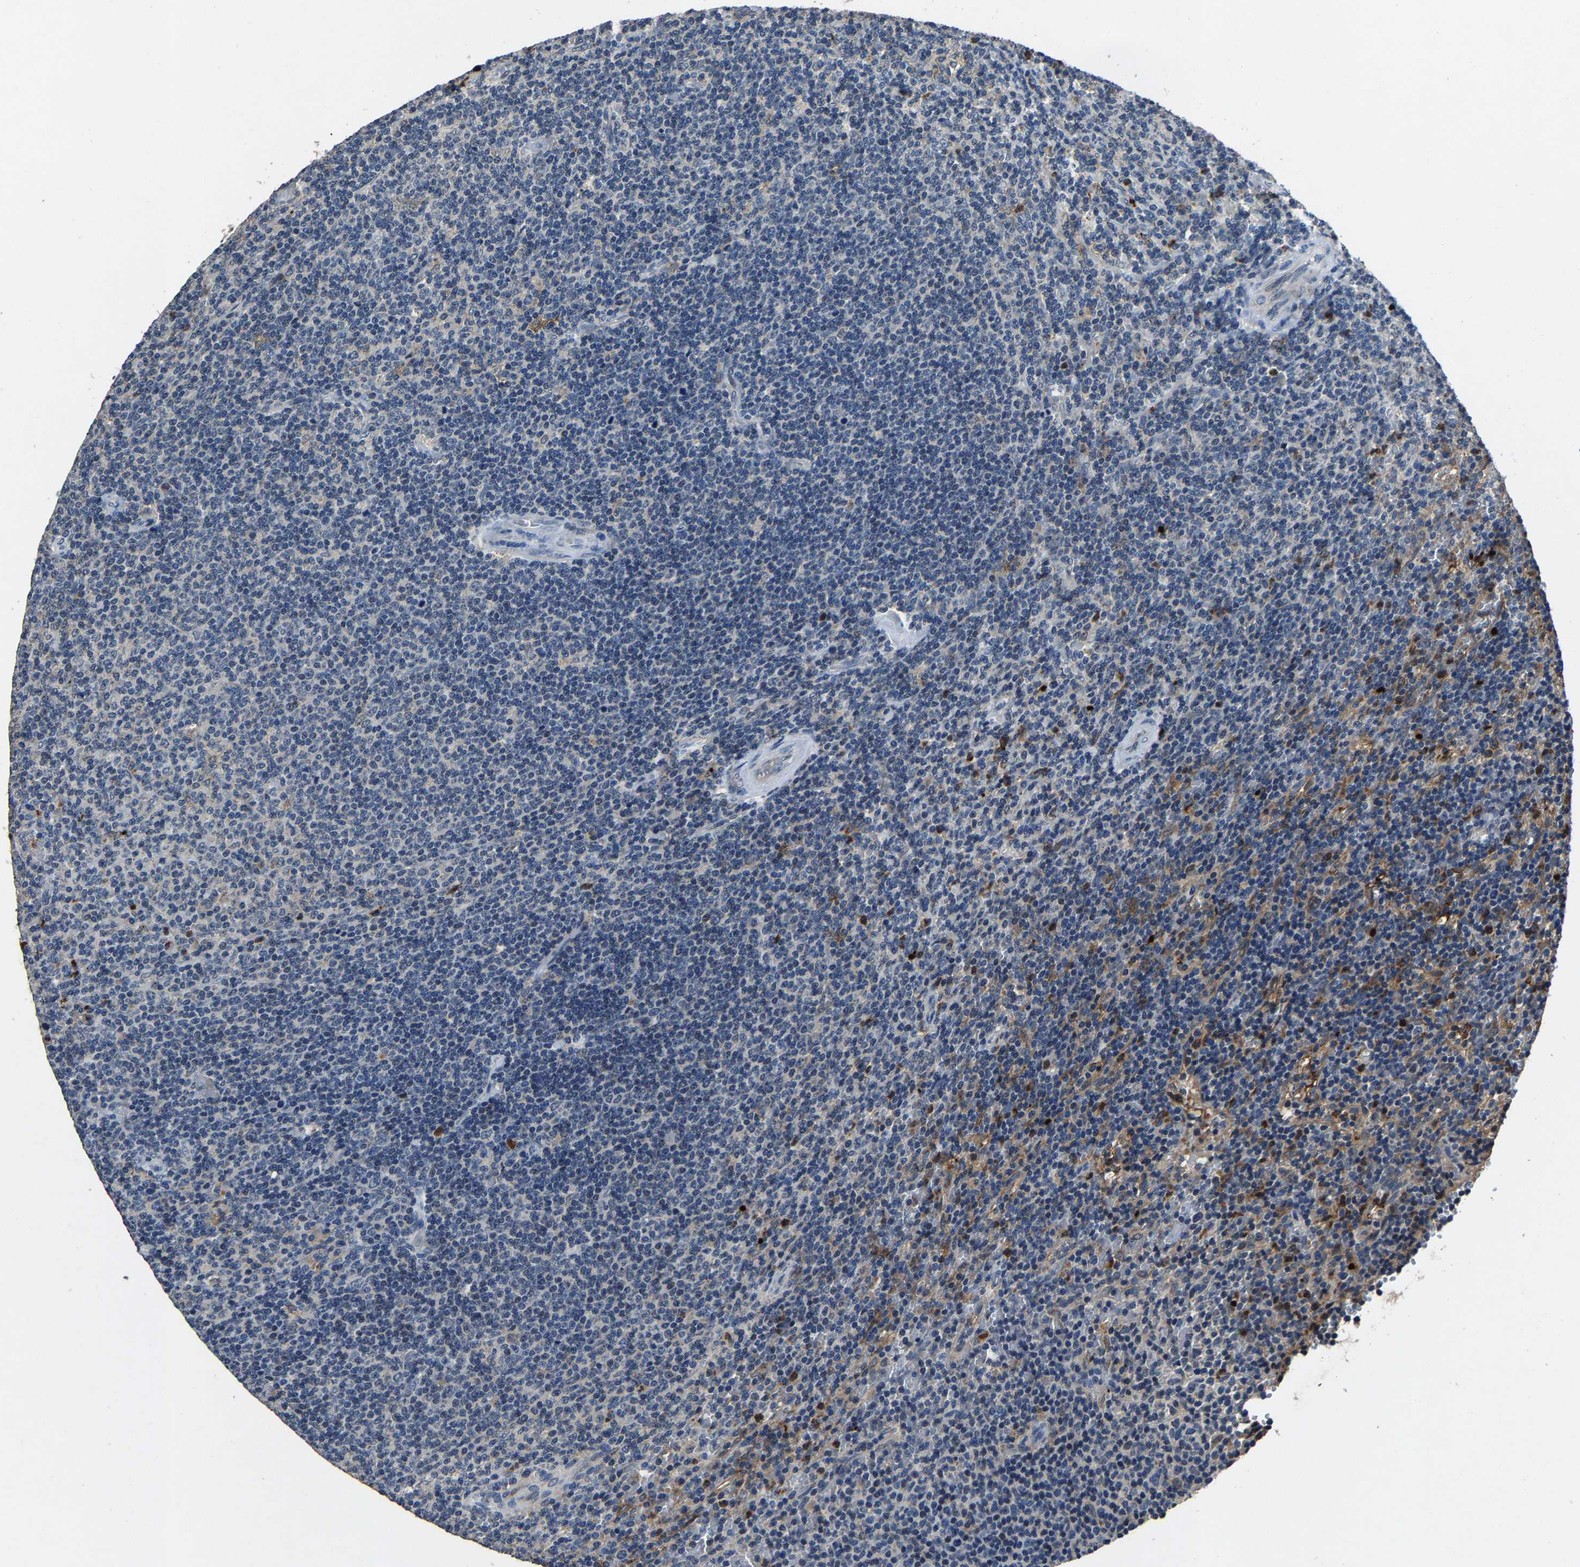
{"staining": {"intensity": "negative", "quantity": "none", "location": "none"}, "tissue": "lymphoma", "cell_type": "Tumor cells", "image_type": "cancer", "snomed": [{"axis": "morphology", "description": "Malignant lymphoma, non-Hodgkin's type, Low grade"}, {"axis": "topography", "description": "Spleen"}], "caption": "Tumor cells are negative for brown protein staining in malignant lymphoma, non-Hodgkin's type (low-grade).", "gene": "PCNX2", "patient": {"sex": "female", "age": 50}}